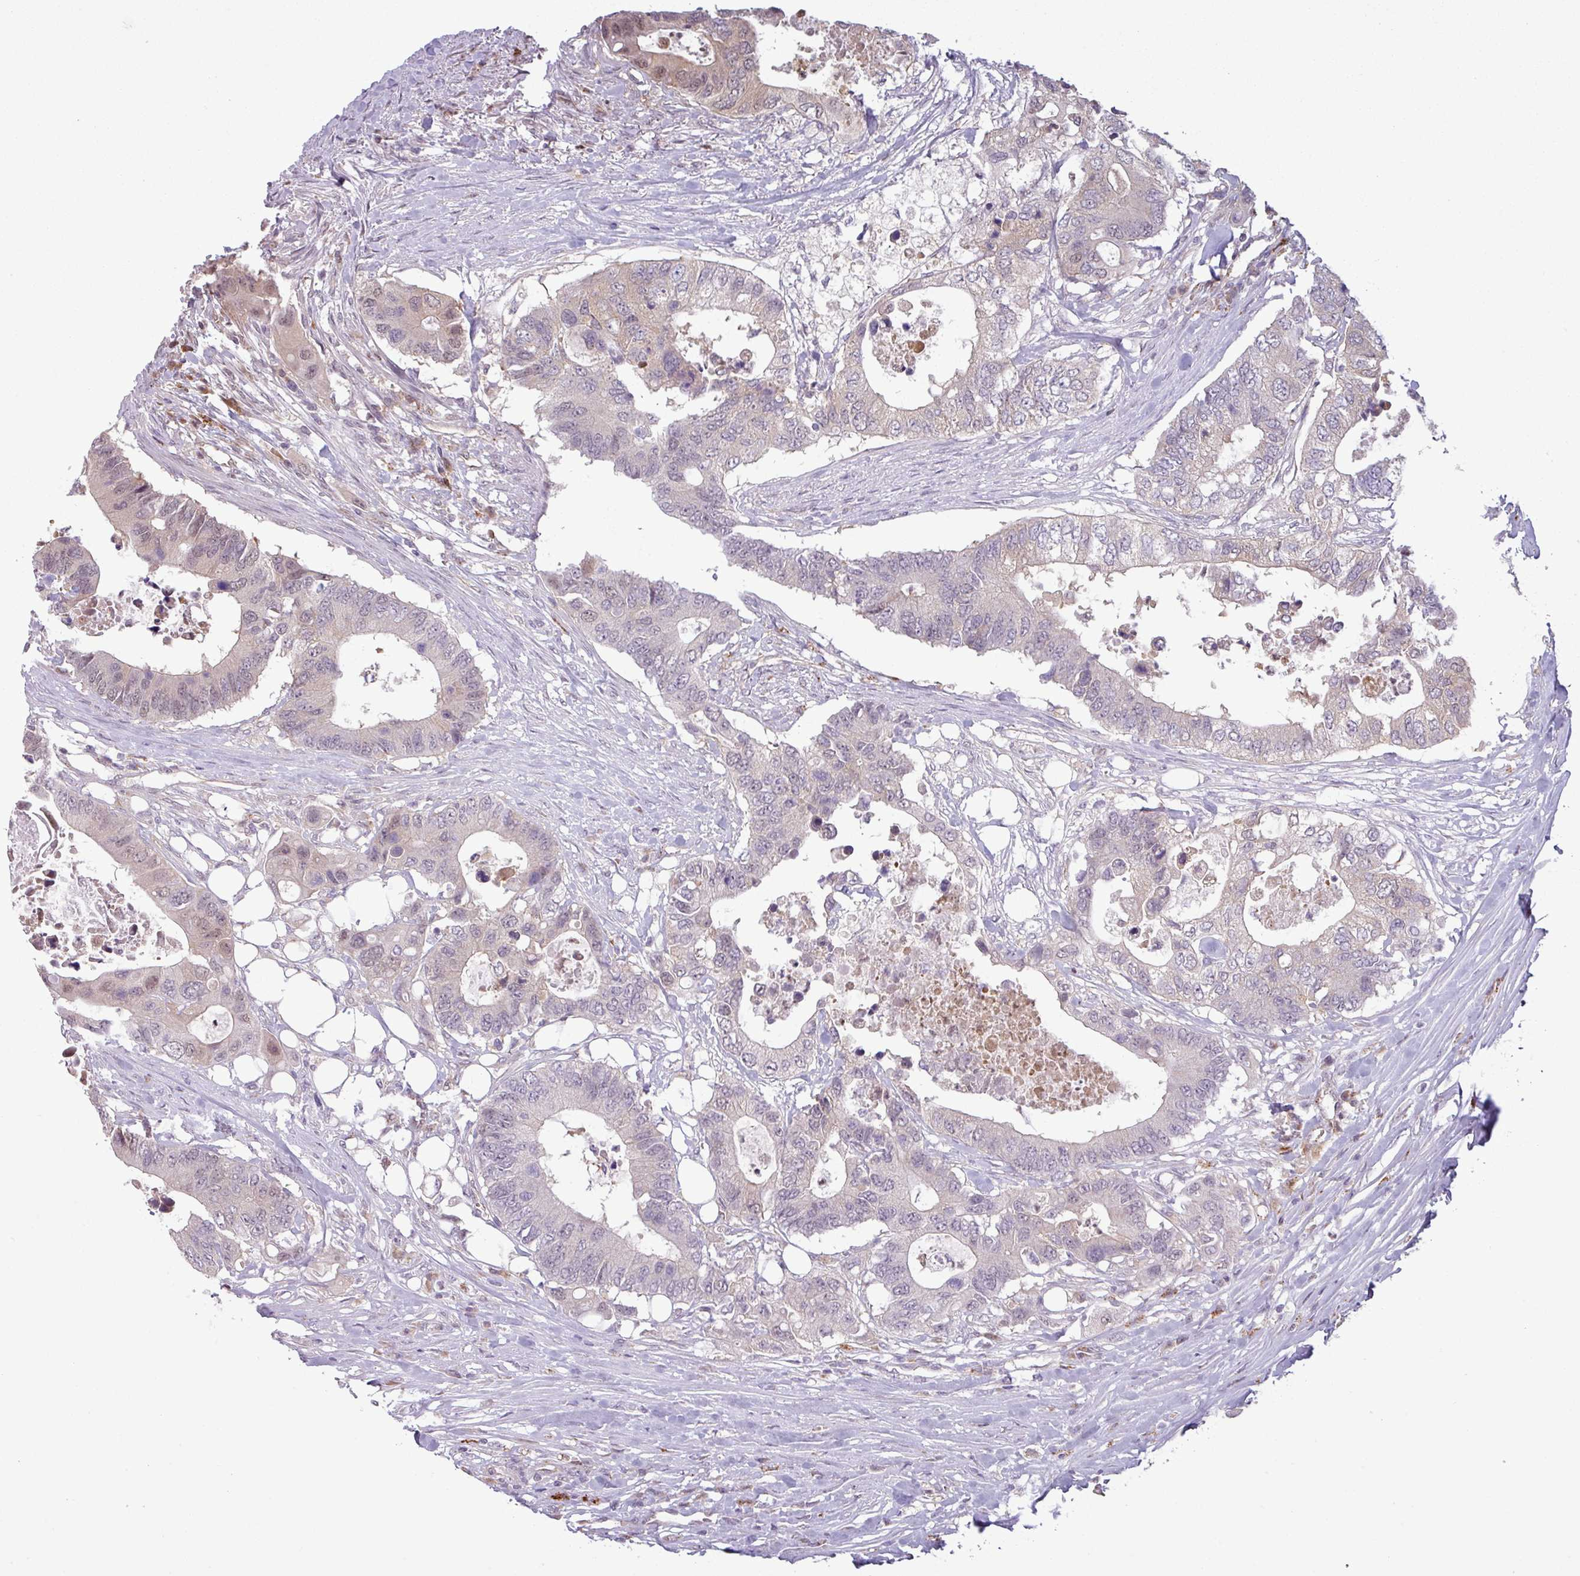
{"staining": {"intensity": "moderate", "quantity": "<25%", "location": "nuclear"}, "tissue": "colorectal cancer", "cell_type": "Tumor cells", "image_type": "cancer", "snomed": [{"axis": "morphology", "description": "Adenocarcinoma, NOS"}, {"axis": "topography", "description": "Colon"}], "caption": "The photomicrograph demonstrates a brown stain indicating the presence of a protein in the nuclear of tumor cells in adenocarcinoma (colorectal).", "gene": "CCDC144A", "patient": {"sex": "male", "age": 71}}